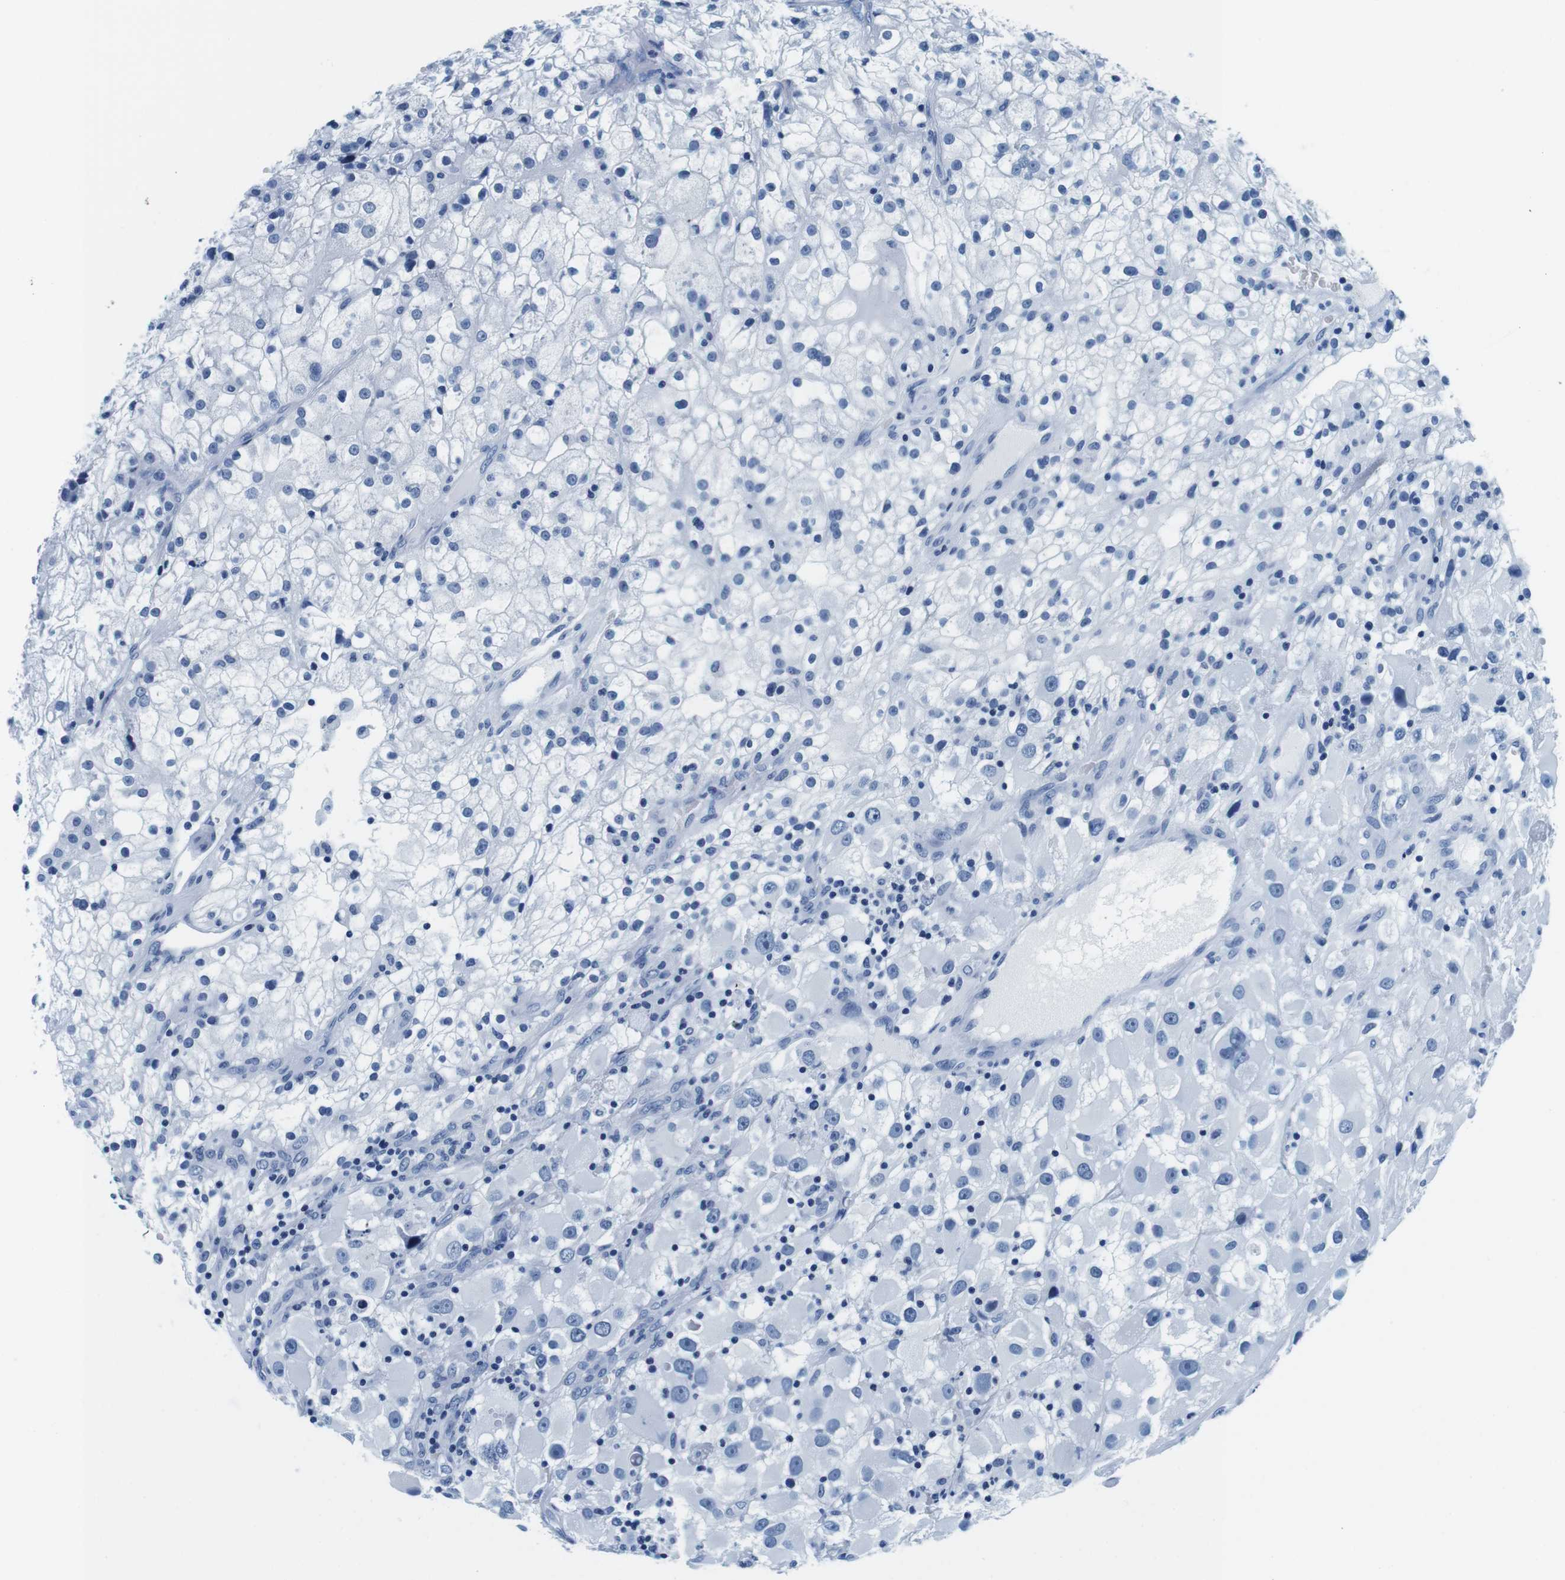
{"staining": {"intensity": "negative", "quantity": "none", "location": "none"}, "tissue": "renal cancer", "cell_type": "Tumor cells", "image_type": "cancer", "snomed": [{"axis": "morphology", "description": "Adenocarcinoma, NOS"}, {"axis": "topography", "description": "Kidney"}], "caption": "Tumor cells are negative for protein expression in human renal cancer. (DAB immunohistochemistry with hematoxylin counter stain).", "gene": "ELANE", "patient": {"sex": "female", "age": 52}}